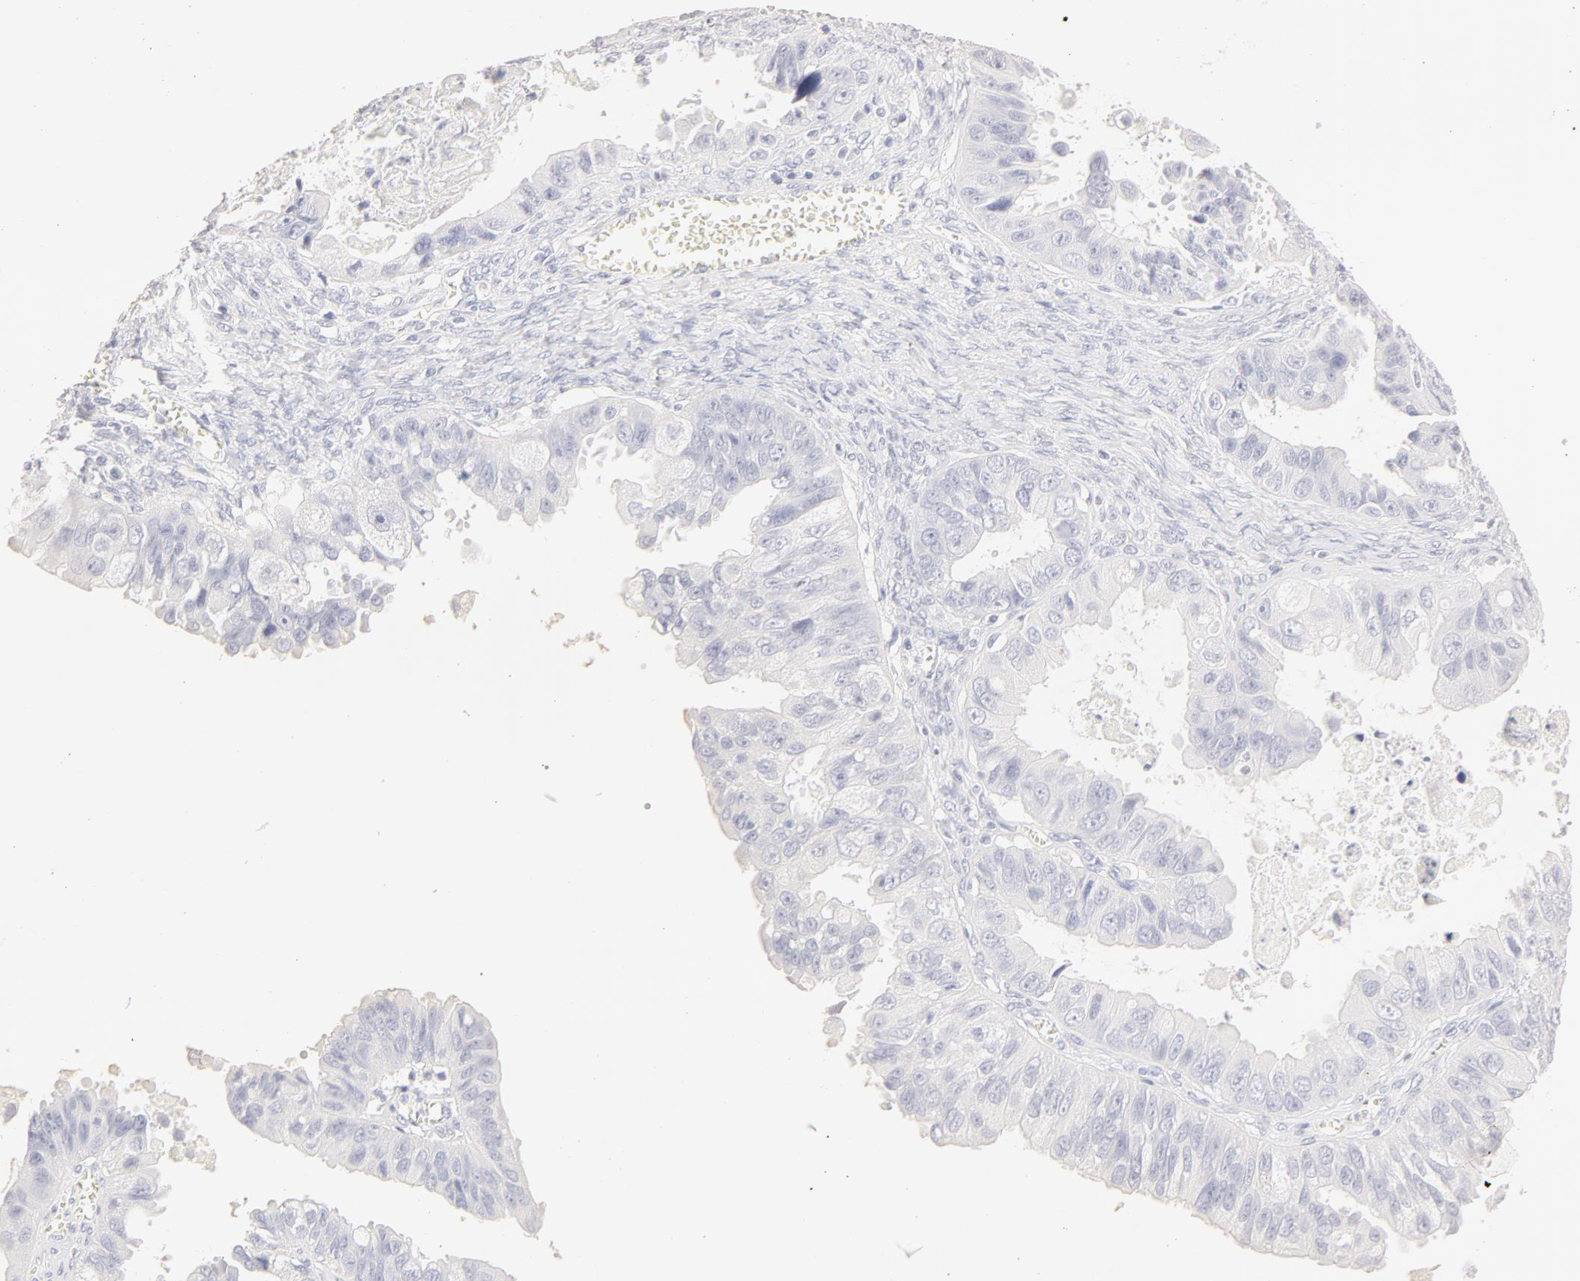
{"staining": {"intensity": "negative", "quantity": "none", "location": "none"}, "tissue": "ovarian cancer", "cell_type": "Tumor cells", "image_type": "cancer", "snomed": [{"axis": "morphology", "description": "Carcinoma, endometroid"}, {"axis": "topography", "description": "Ovary"}], "caption": "Endometroid carcinoma (ovarian) was stained to show a protein in brown. There is no significant staining in tumor cells.", "gene": "LGALS7B", "patient": {"sex": "female", "age": 85}}